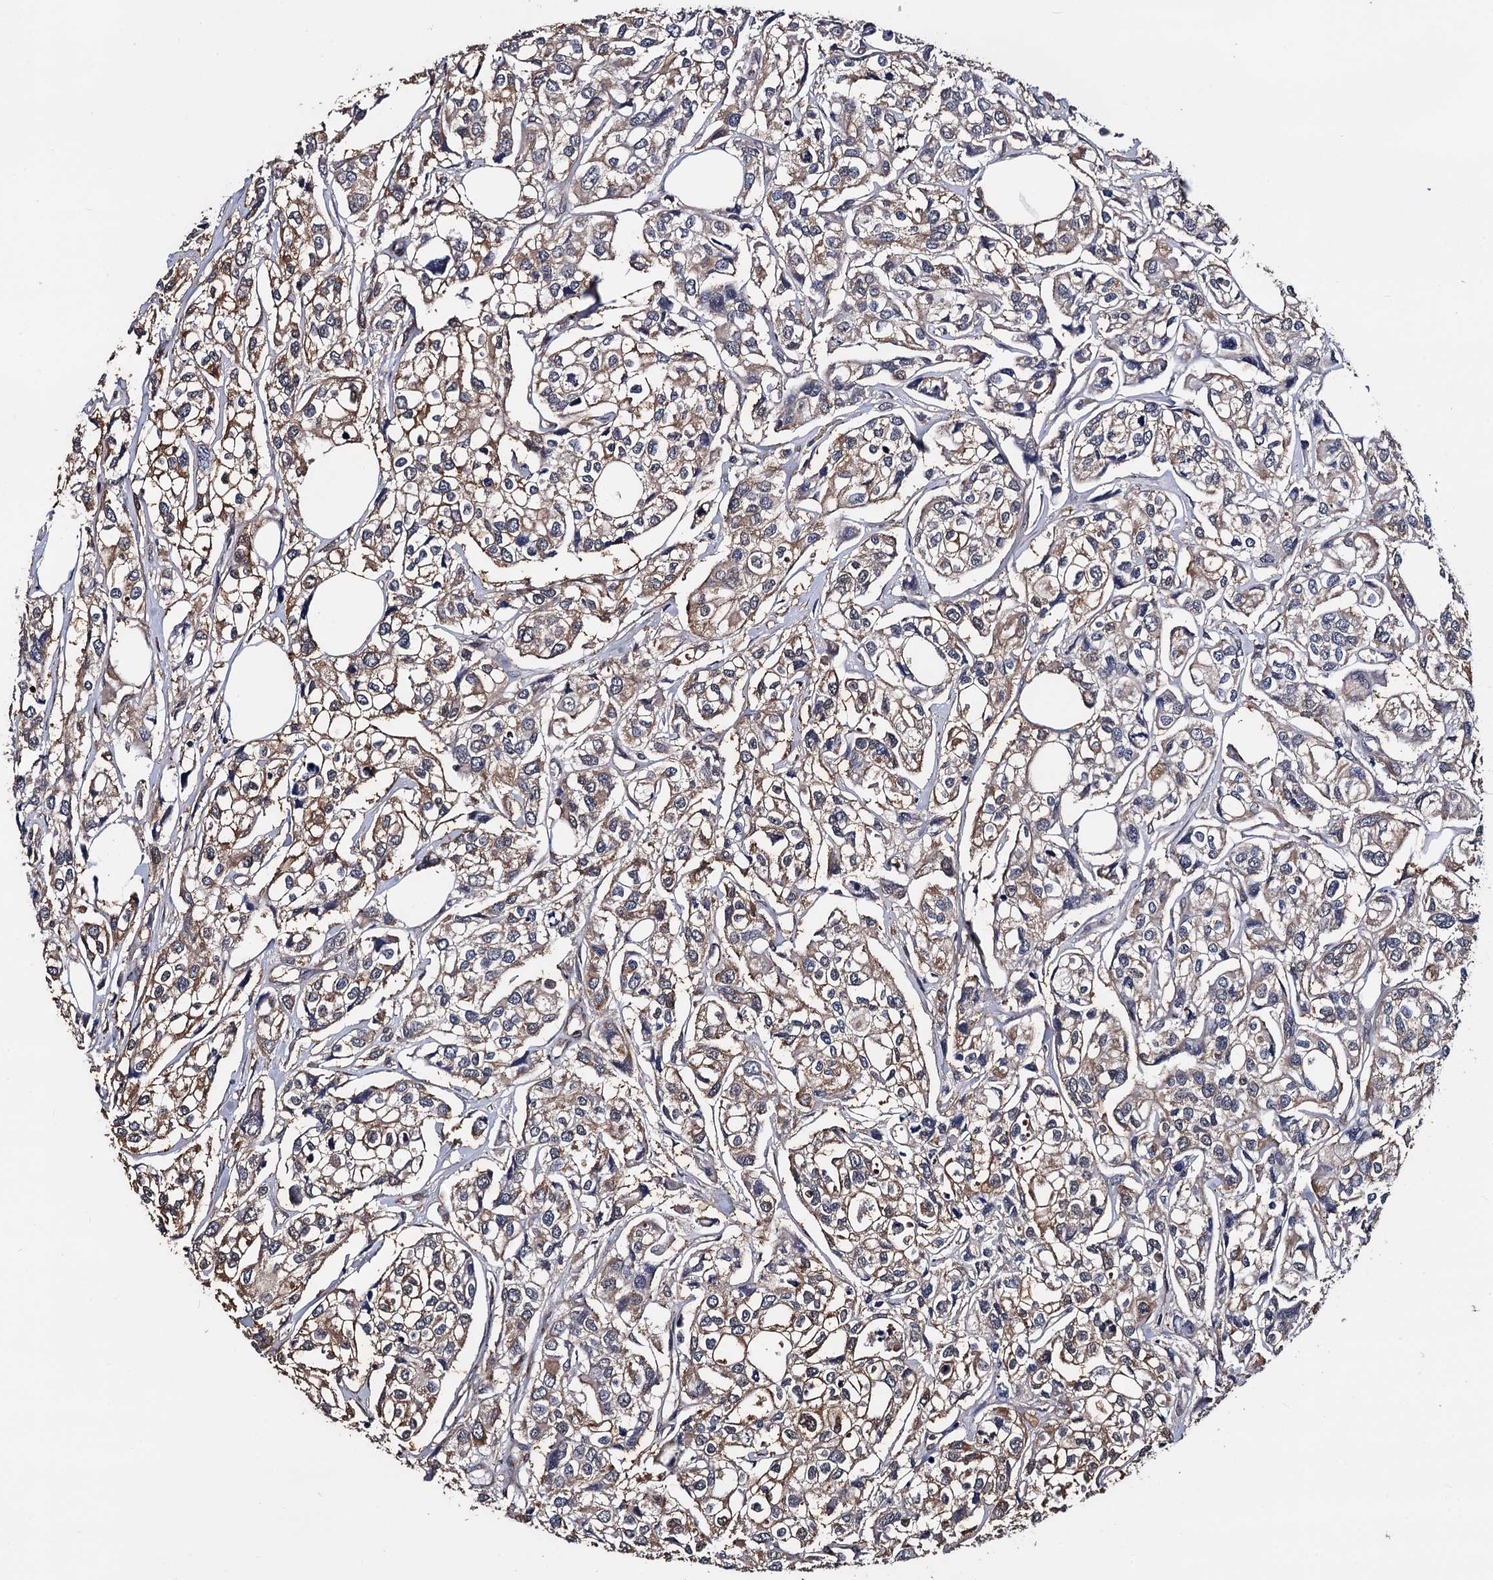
{"staining": {"intensity": "moderate", "quantity": ">75%", "location": "cytoplasmic/membranous"}, "tissue": "urothelial cancer", "cell_type": "Tumor cells", "image_type": "cancer", "snomed": [{"axis": "morphology", "description": "Urothelial carcinoma, High grade"}, {"axis": "topography", "description": "Urinary bladder"}], "caption": "This histopathology image displays urothelial carcinoma (high-grade) stained with immunohistochemistry to label a protein in brown. The cytoplasmic/membranous of tumor cells show moderate positivity for the protein. Nuclei are counter-stained blue.", "gene": "PTCD3", "patient": {"sex": "male", "age": 67}}